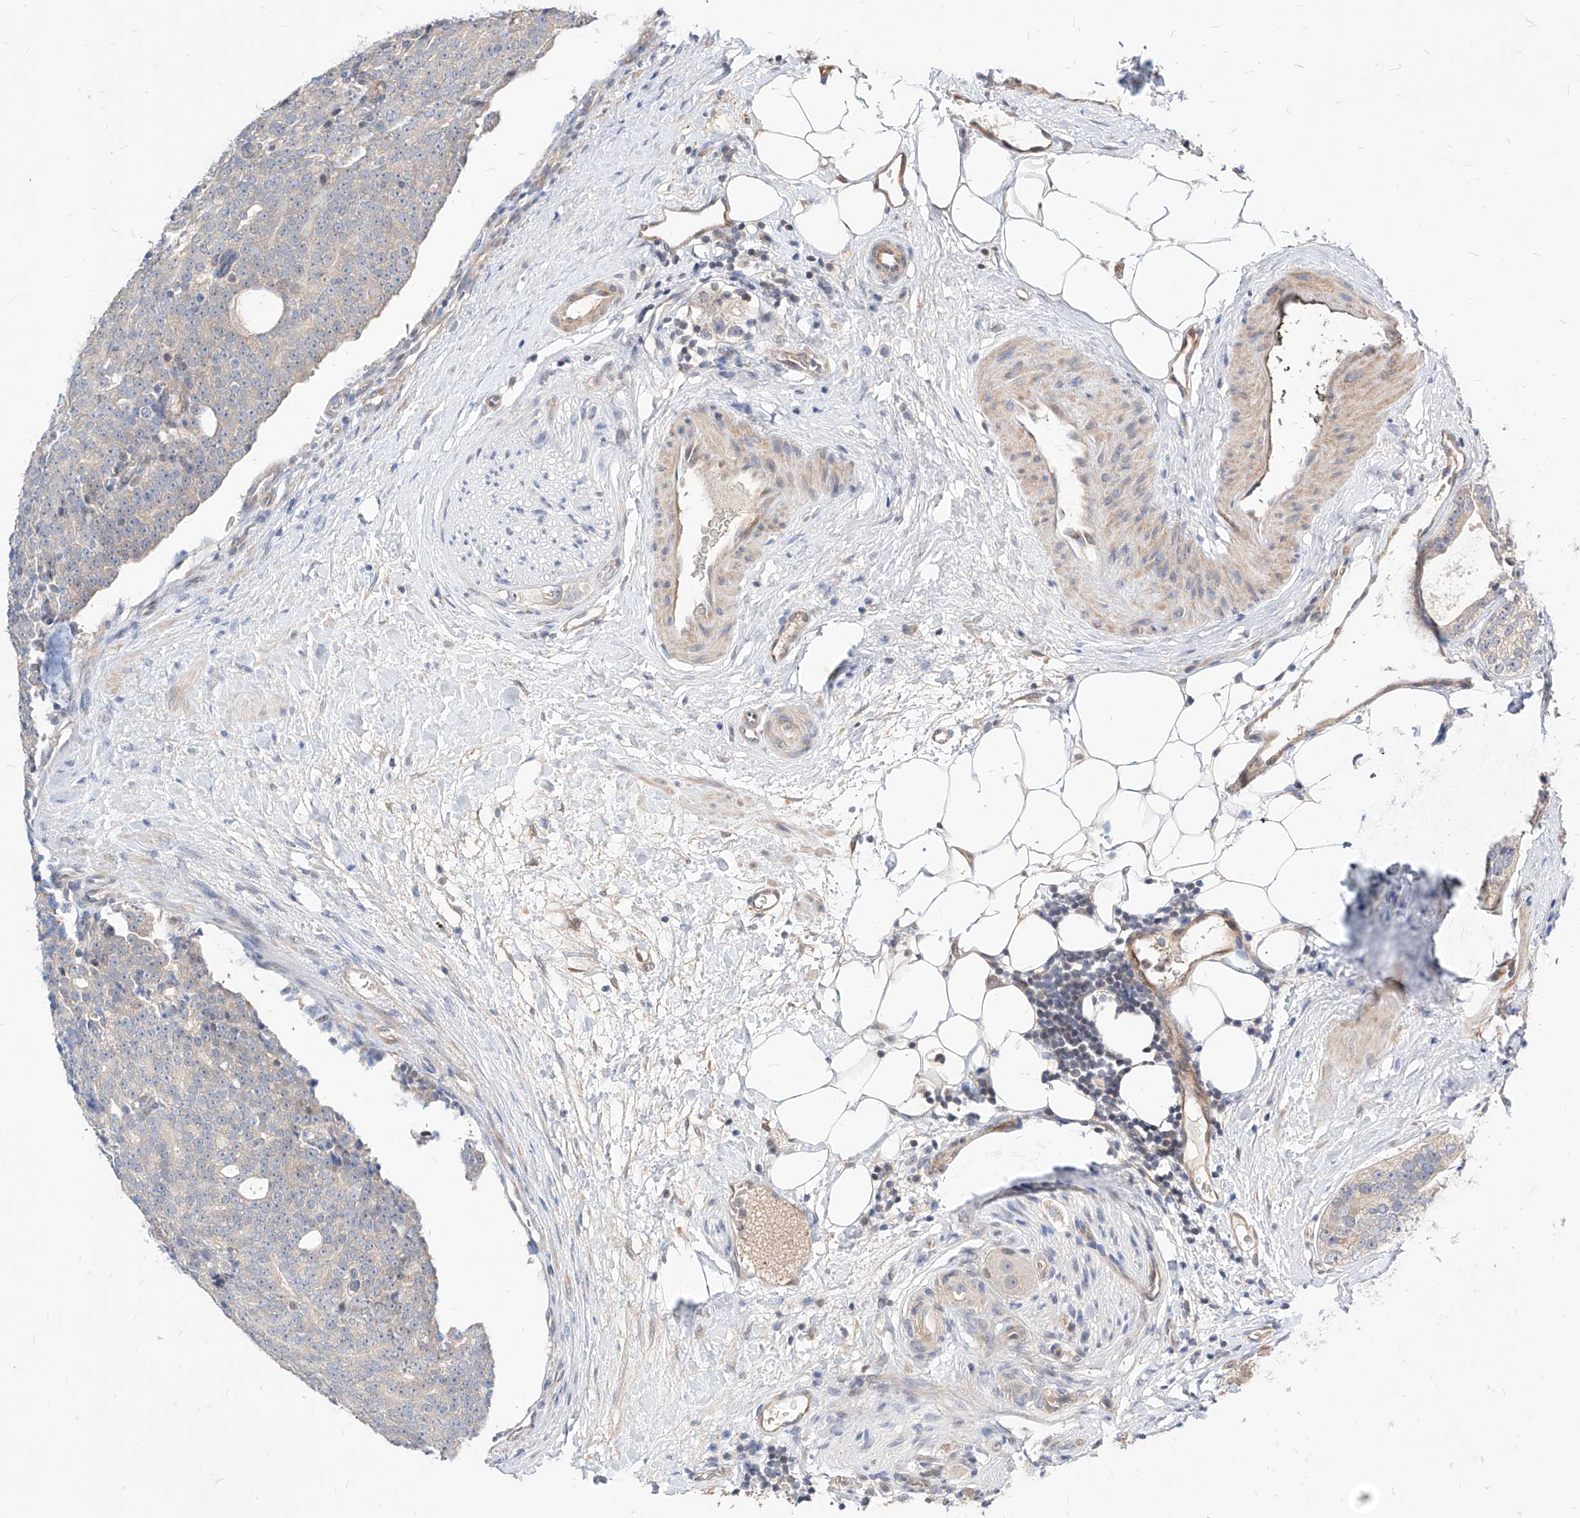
{"staining": {"intensity": "negative", "quantity": "none", "location": "none"}, "tissue": "prostate cancer", "cell_type": "Tumor cells", "image_type": "cancer", "snomed": [{"axis": "morphology", "description": "Adenocarcinoma, High grade"}, {"axis": "topography", "description": "Prostate"}], "caption": "Histopathology image shows no significant protein positivity in tumor cells of high-grade adenocarcinoma (prostate).", "gene": "TSNAX", "patient": {"sex": "male", "age": 56}}